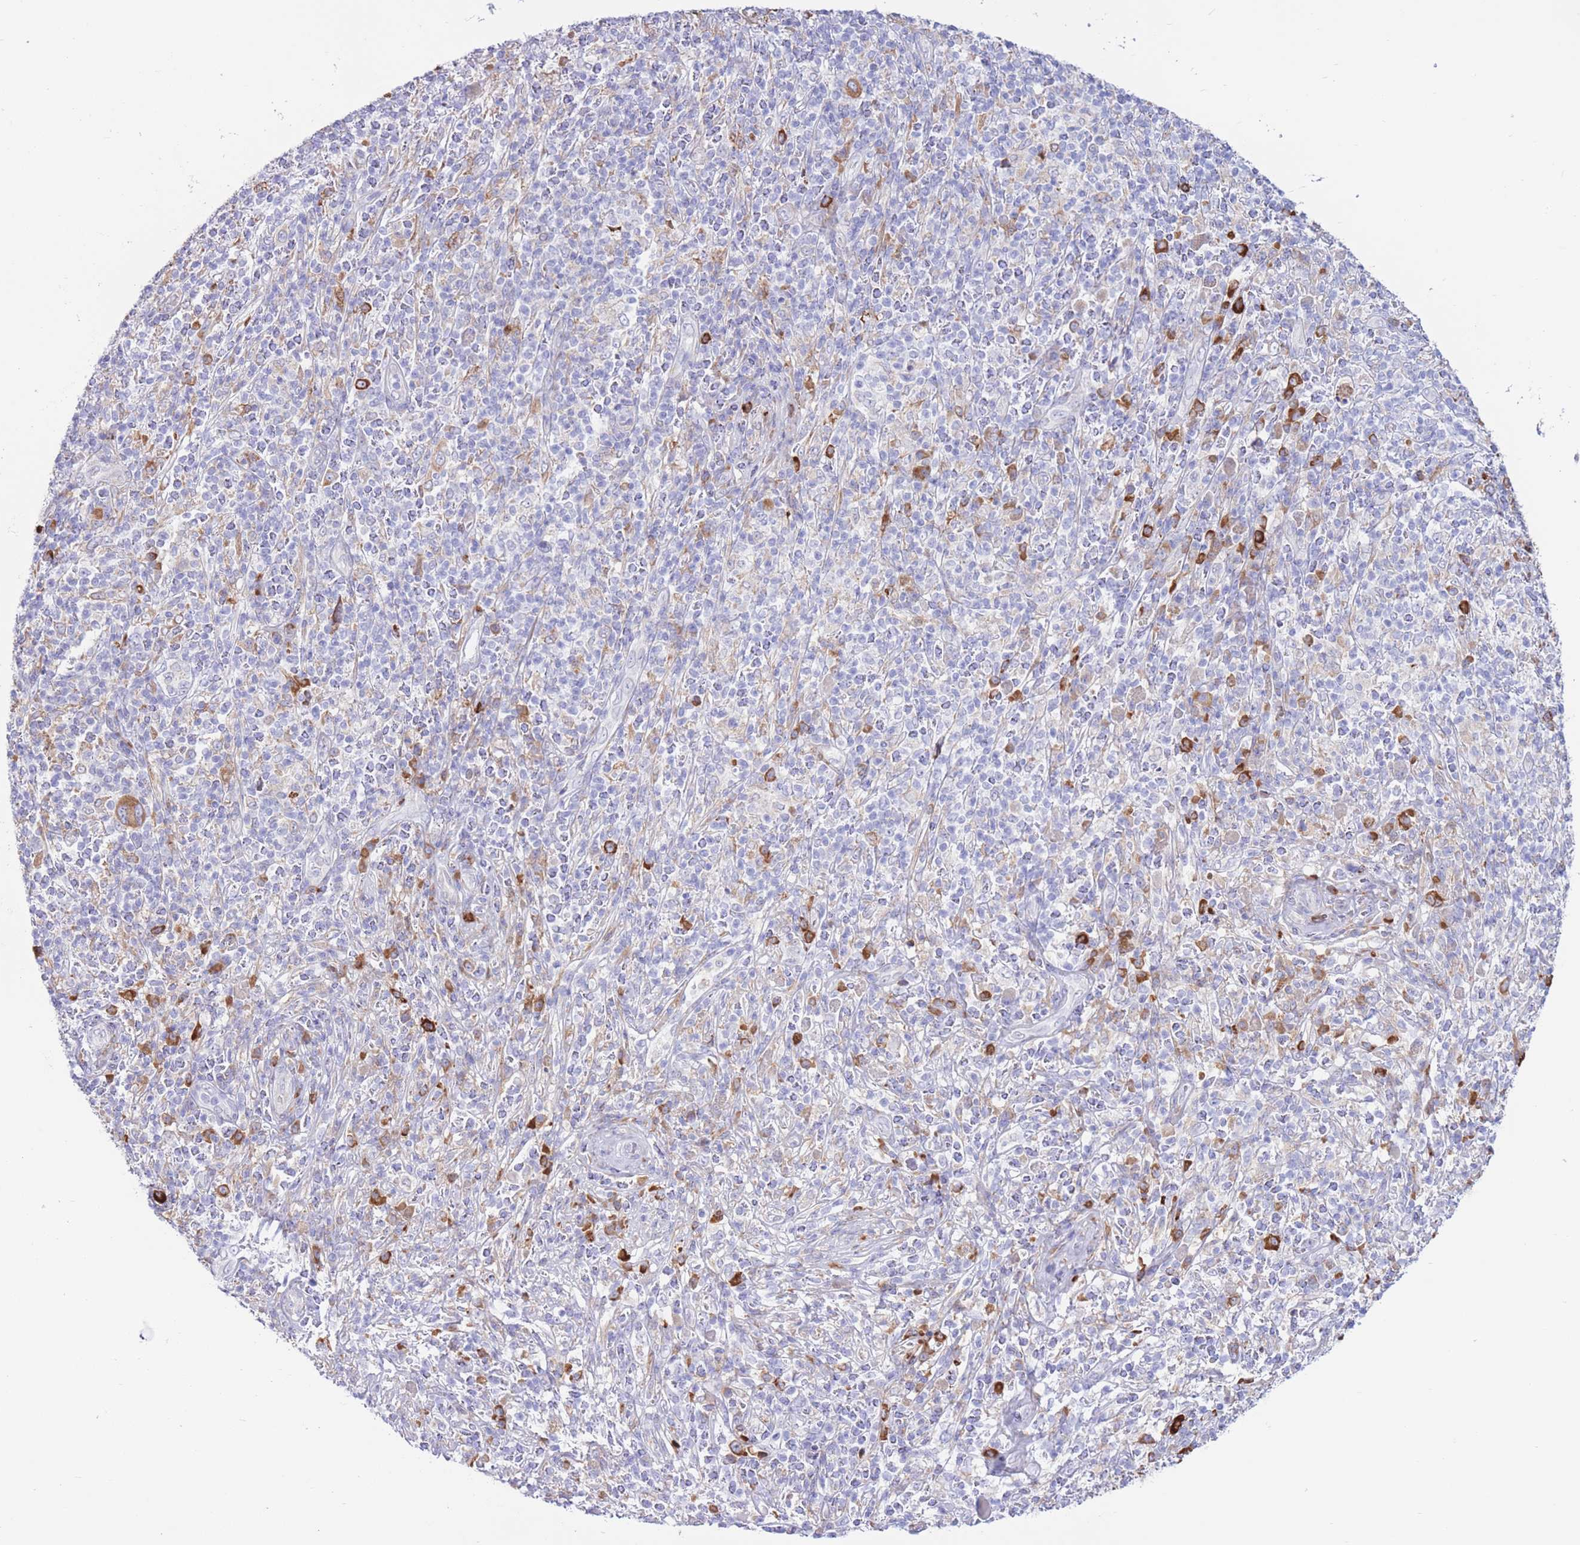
{"staining": {"intensity": "weak", "quantity": "<25%", "location": "cytoplasmic/membranous"}, "tissue": "melanoma", "cell_type": "Tumor cells", "image_type": "cancer", "snomed": [{"axis": "morphology", "description": "Malignant melanoma, NOS"}, {"axis": "topography", "description": "Skin"}], "caption": "A photomicrograph of human malignant melanoma is negative for staining in tumor cells. The staining is performed using DAB brown chromogen with nuclei counter-stained in using hematoxylin.", "gene": "MYDGF", "patient": {"sex": "male", "age": 66}}